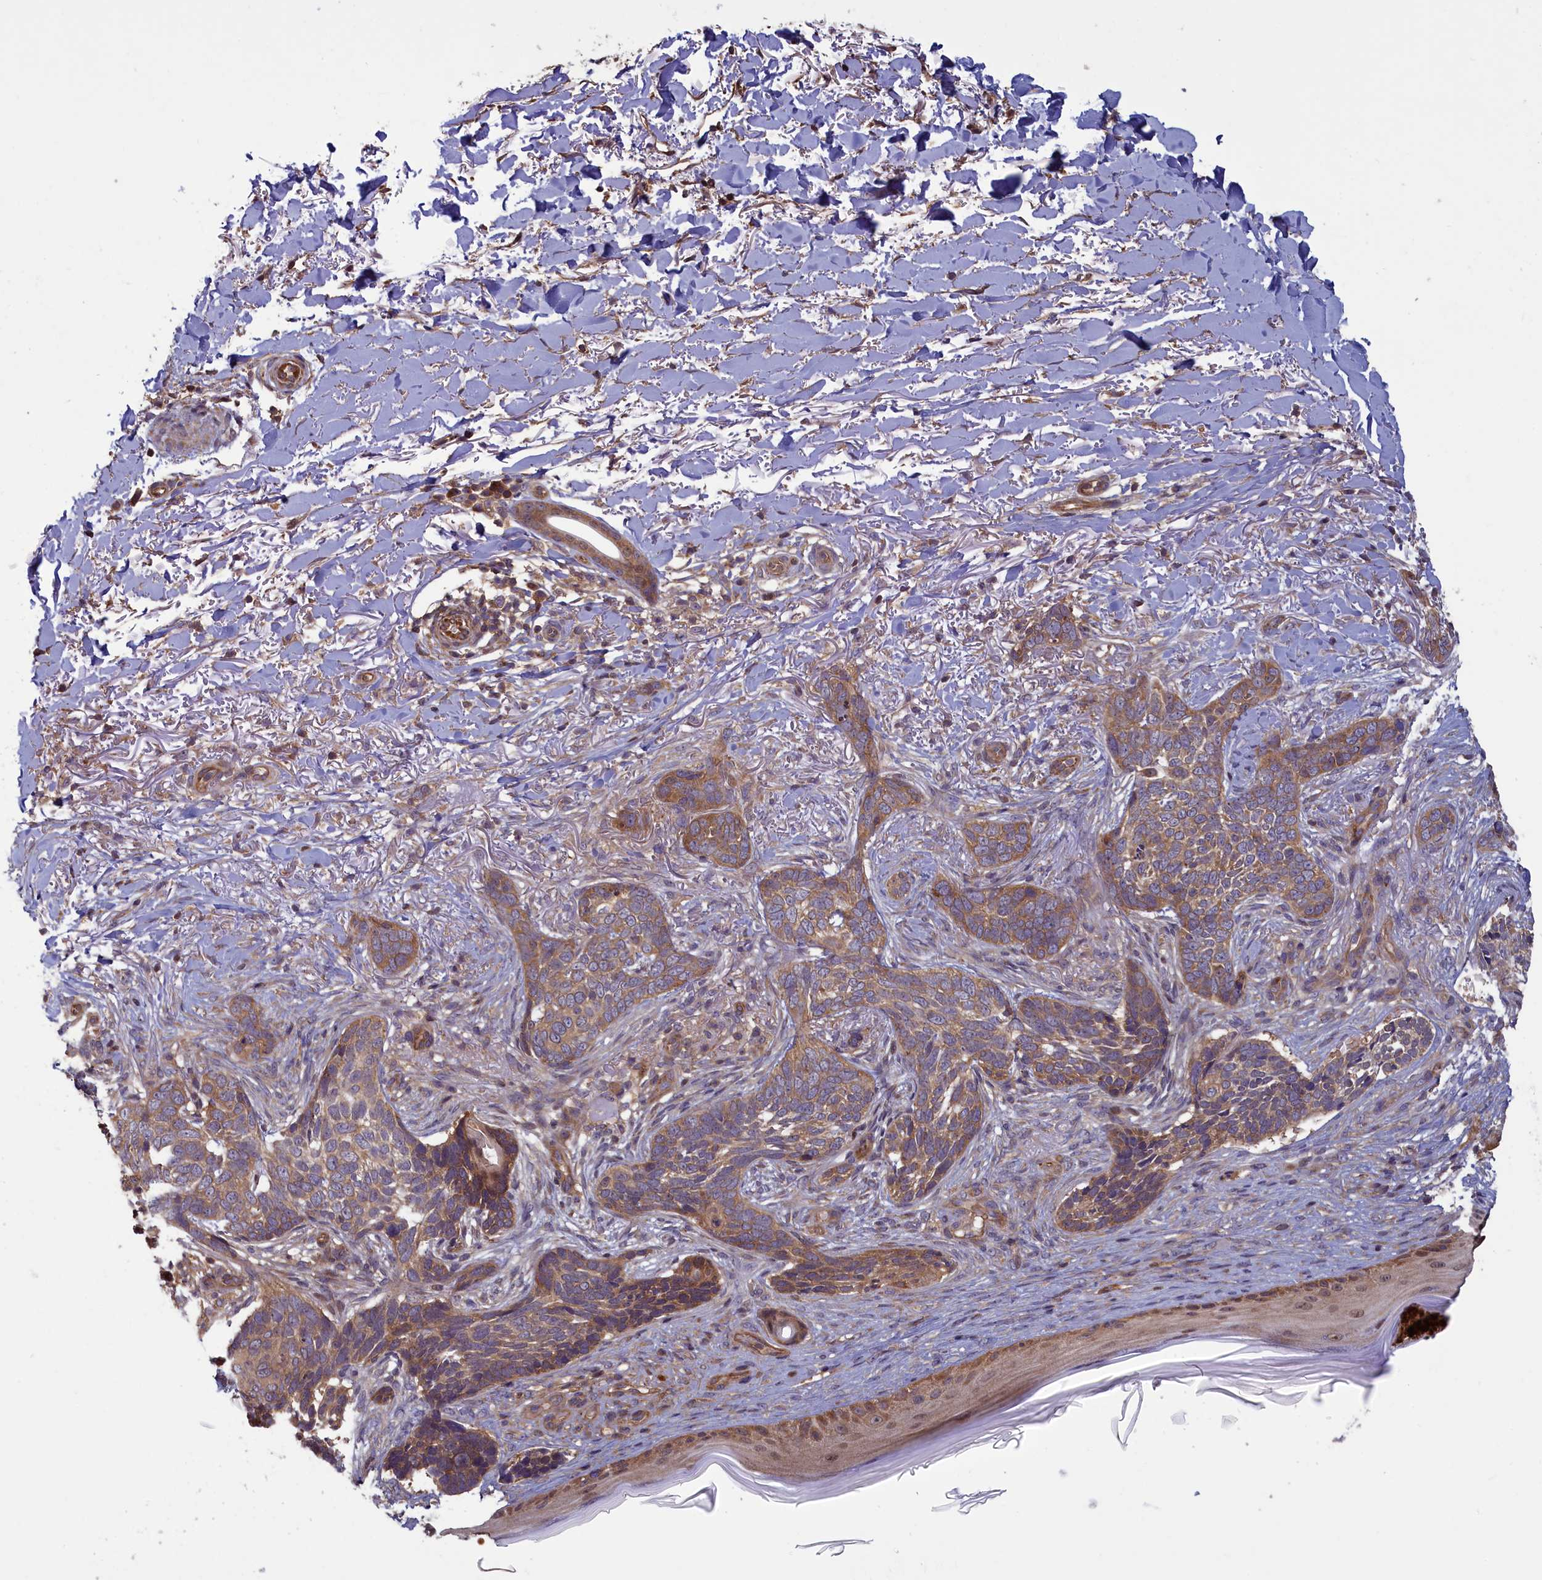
{"staining": {"intensity": "moderate", "quantity": ">75%", "location": "cytoplasmic/membranous"}, "tissue": "skin cancer", "cell_type": "Tumor cells", "image_type": "cancer", "snomed": [{"axis": "morphology", "description": "Normal tissue, NOS"}, {"axis": "morphology", "description": "Basal cell carcinoma"}, {"axis": "topography", "description": "Skin"}], "caption": "A brown stain shows moderate cytoplasmic/membranous staining of a protein in human skin cancer tumor cells.", "gene": "CIAO2B", "patient": {"sex": "female", "age": 67}}